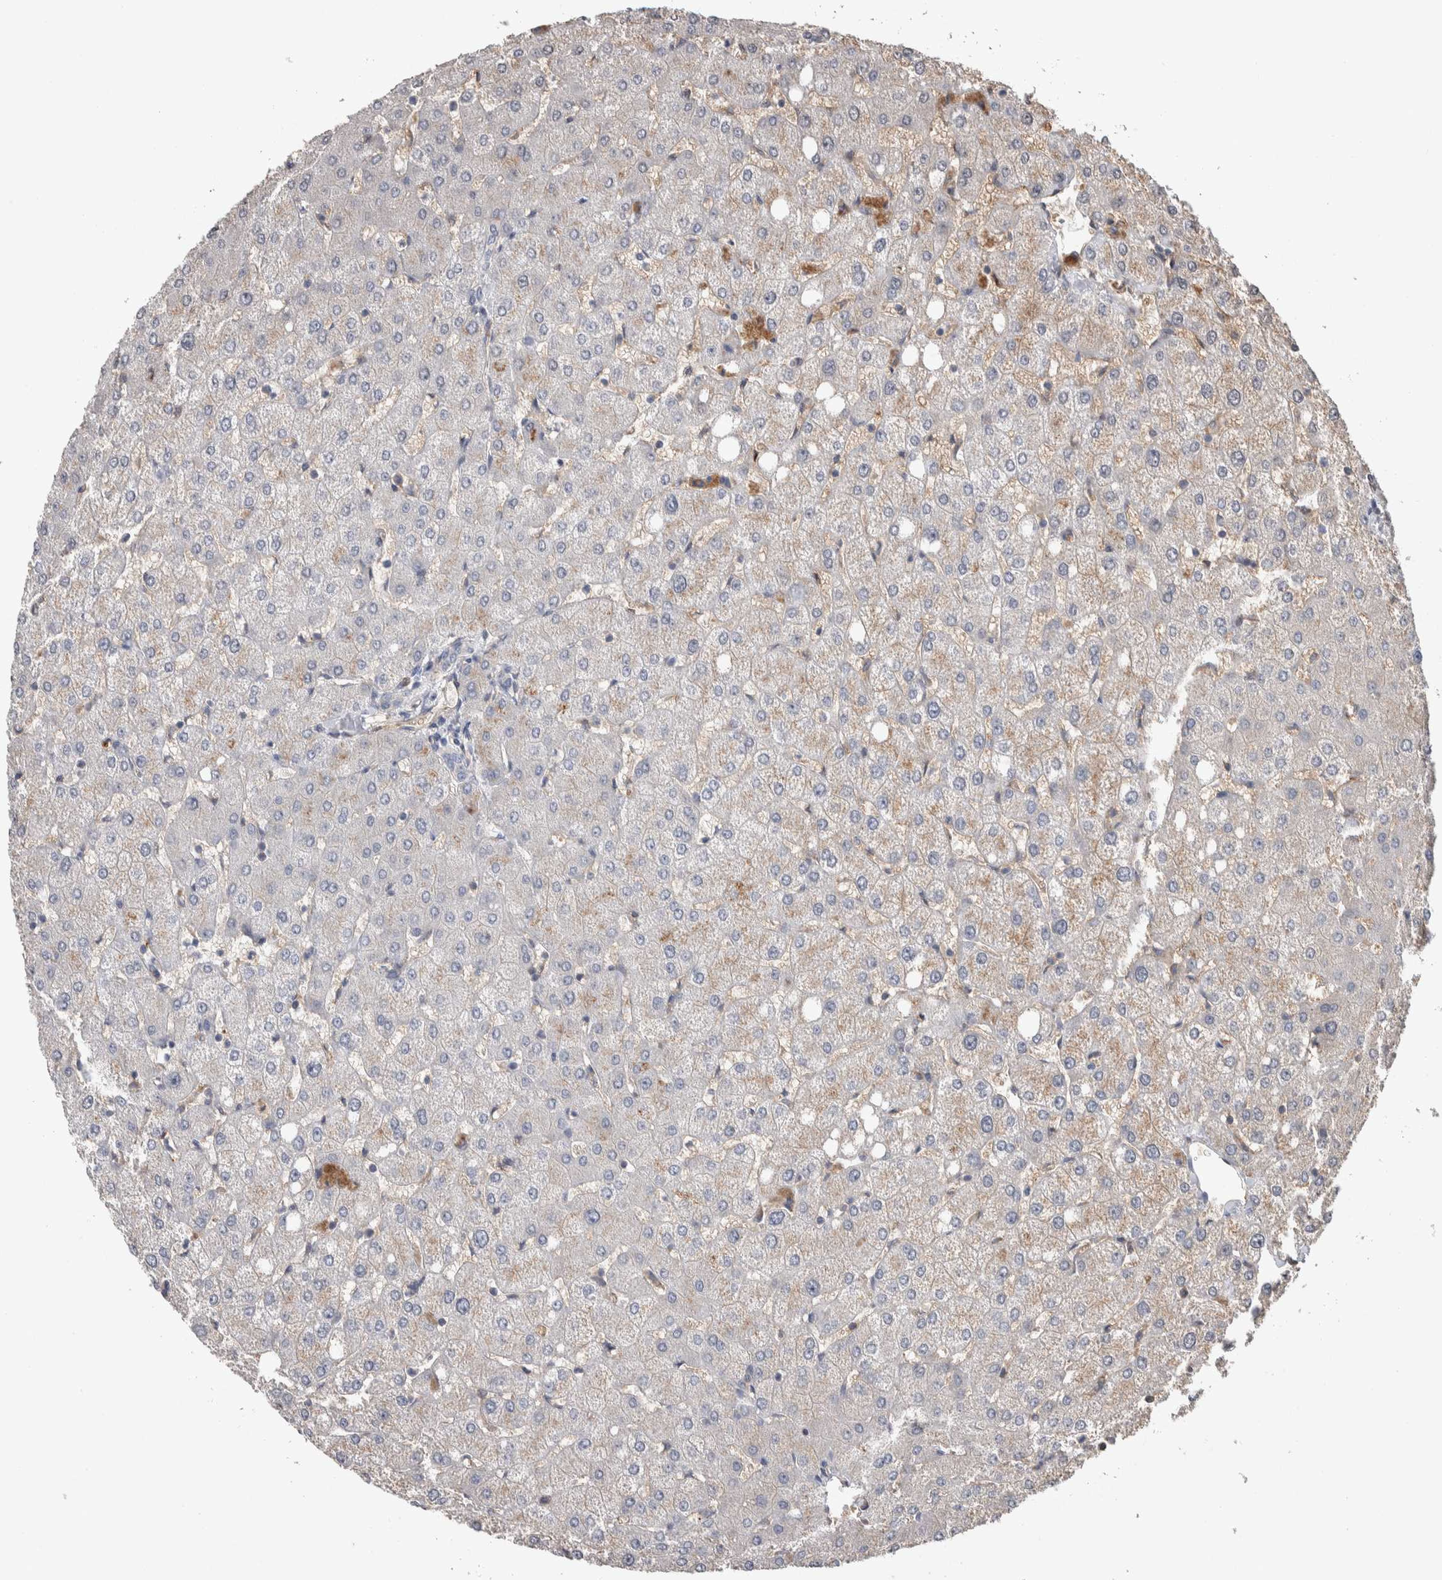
{"staining": {"intensity": "negative", "quantity": "none", "location": "none"}, "tissue": "liver", "cell_type": "Cholangiocytes", "image_type": "normal", "snomed": [{"axis": "morphology", "description": "Normal tissue, NOS"}, {"axis": "topography", "description": "Liver"}], "caption": "IHC of benign human liver demonstrates no positivity in cholangiocytes. The staining was performed using DAB (3,3'-diaminobenzidine) to visualize the protein expression in brown, while the nuclei were stained in blue with hematoxylin (Magnification: 20x).", "gene": "GCNA", "patient": {"sex": "female", "age": 54}}